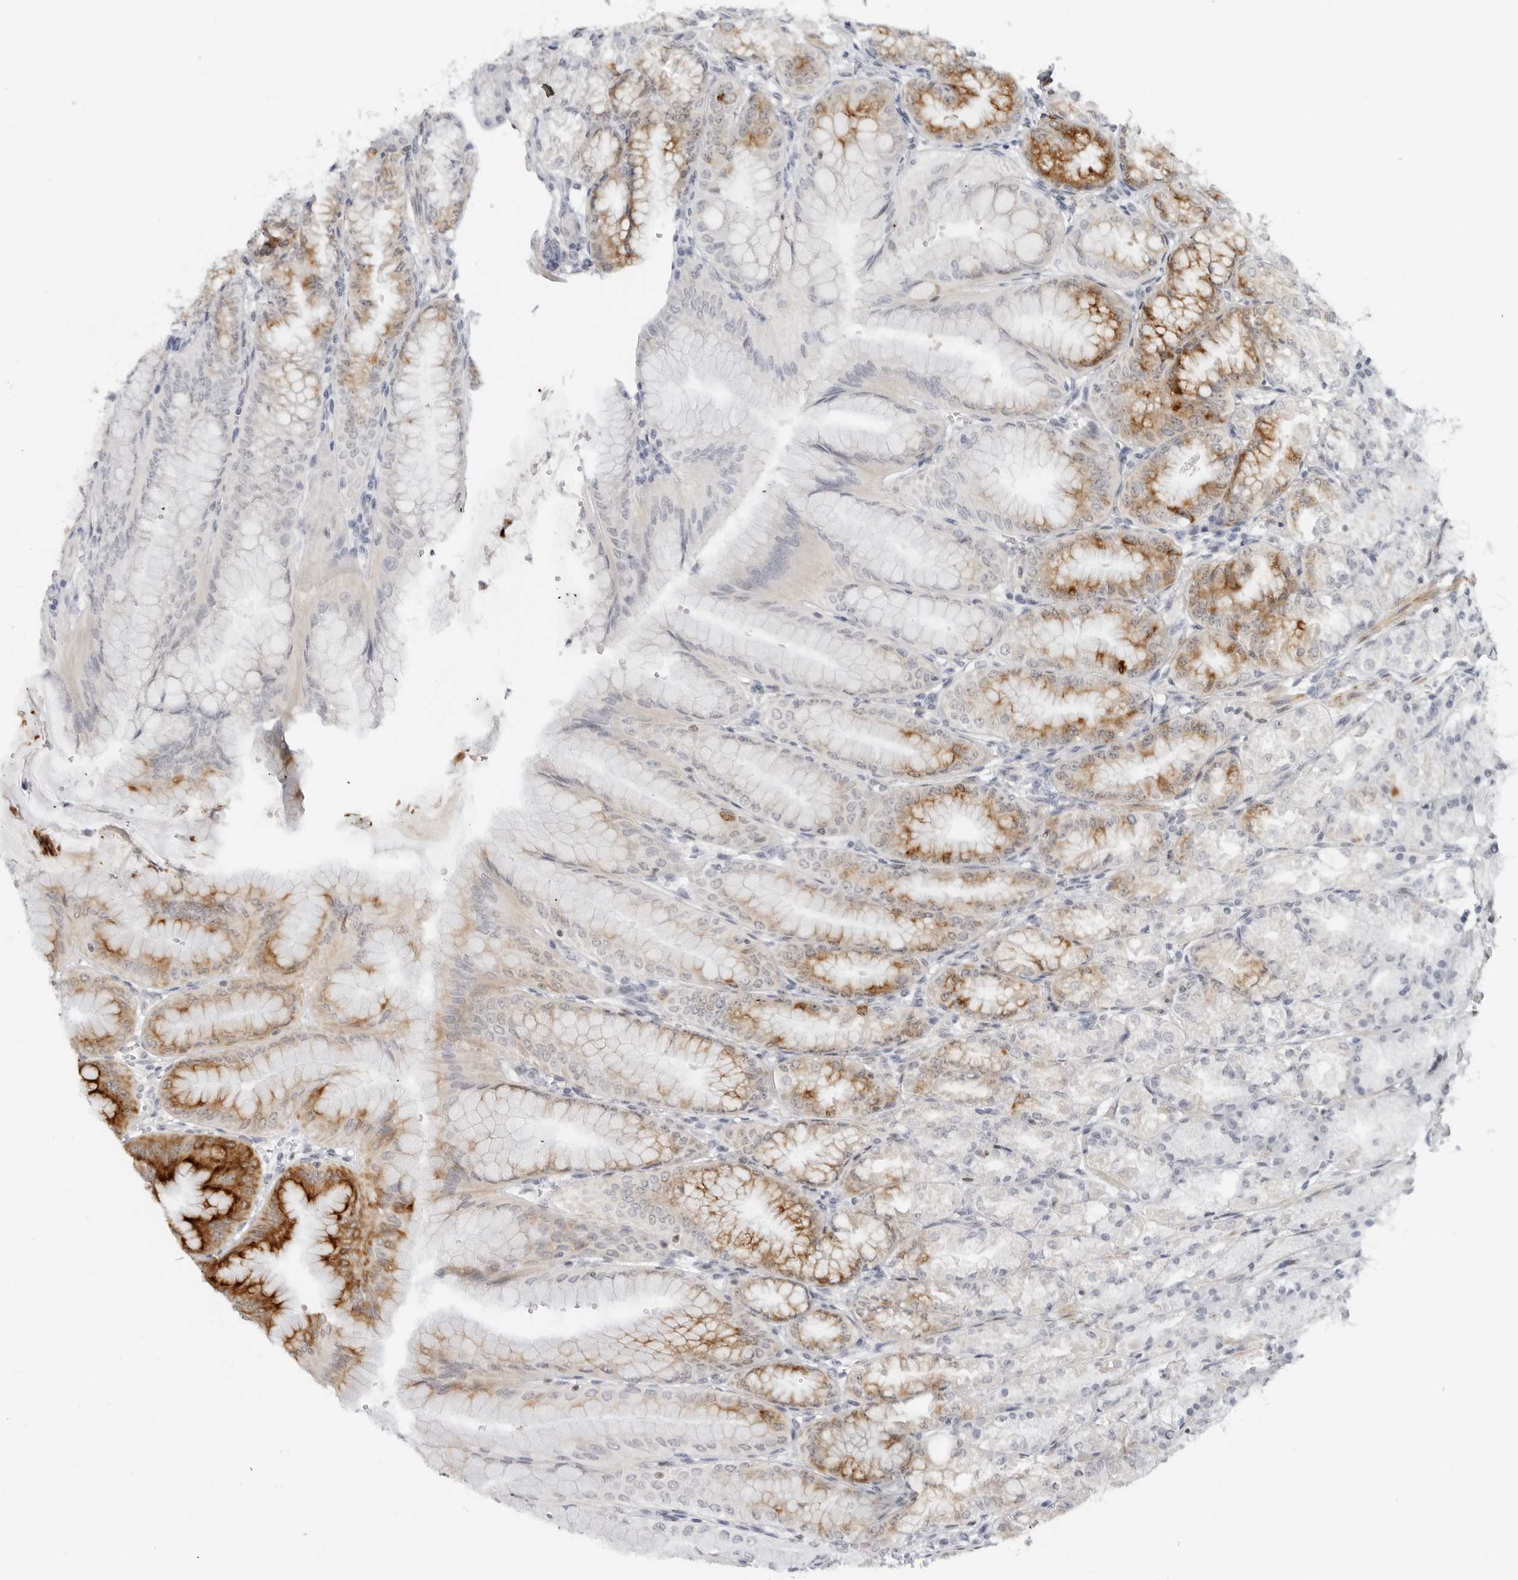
{"staining": {"intensity": "strong", "quantity": "25%-75%", "location": "cytoplasmic/membranous"}, "tissue": "stomach", "cell_type": "Glandular cells", "image_type": "normal", "snomed": [{"axis": "morphology", "description": "Normal tissue, NOS"}, {"axis": "topography", "description": "Stomach, lower"}], "caption": "Strong cytoplasmic/membranous expression is identified in approximately 25%-75% of glandular cells in benign stomach. (DAB (3,3'-diaminobenzidine) IHC with brightfield microscopy, high magnification).", "gene": "FOXK2", "patient": {"sex": "male", "age": 71}}